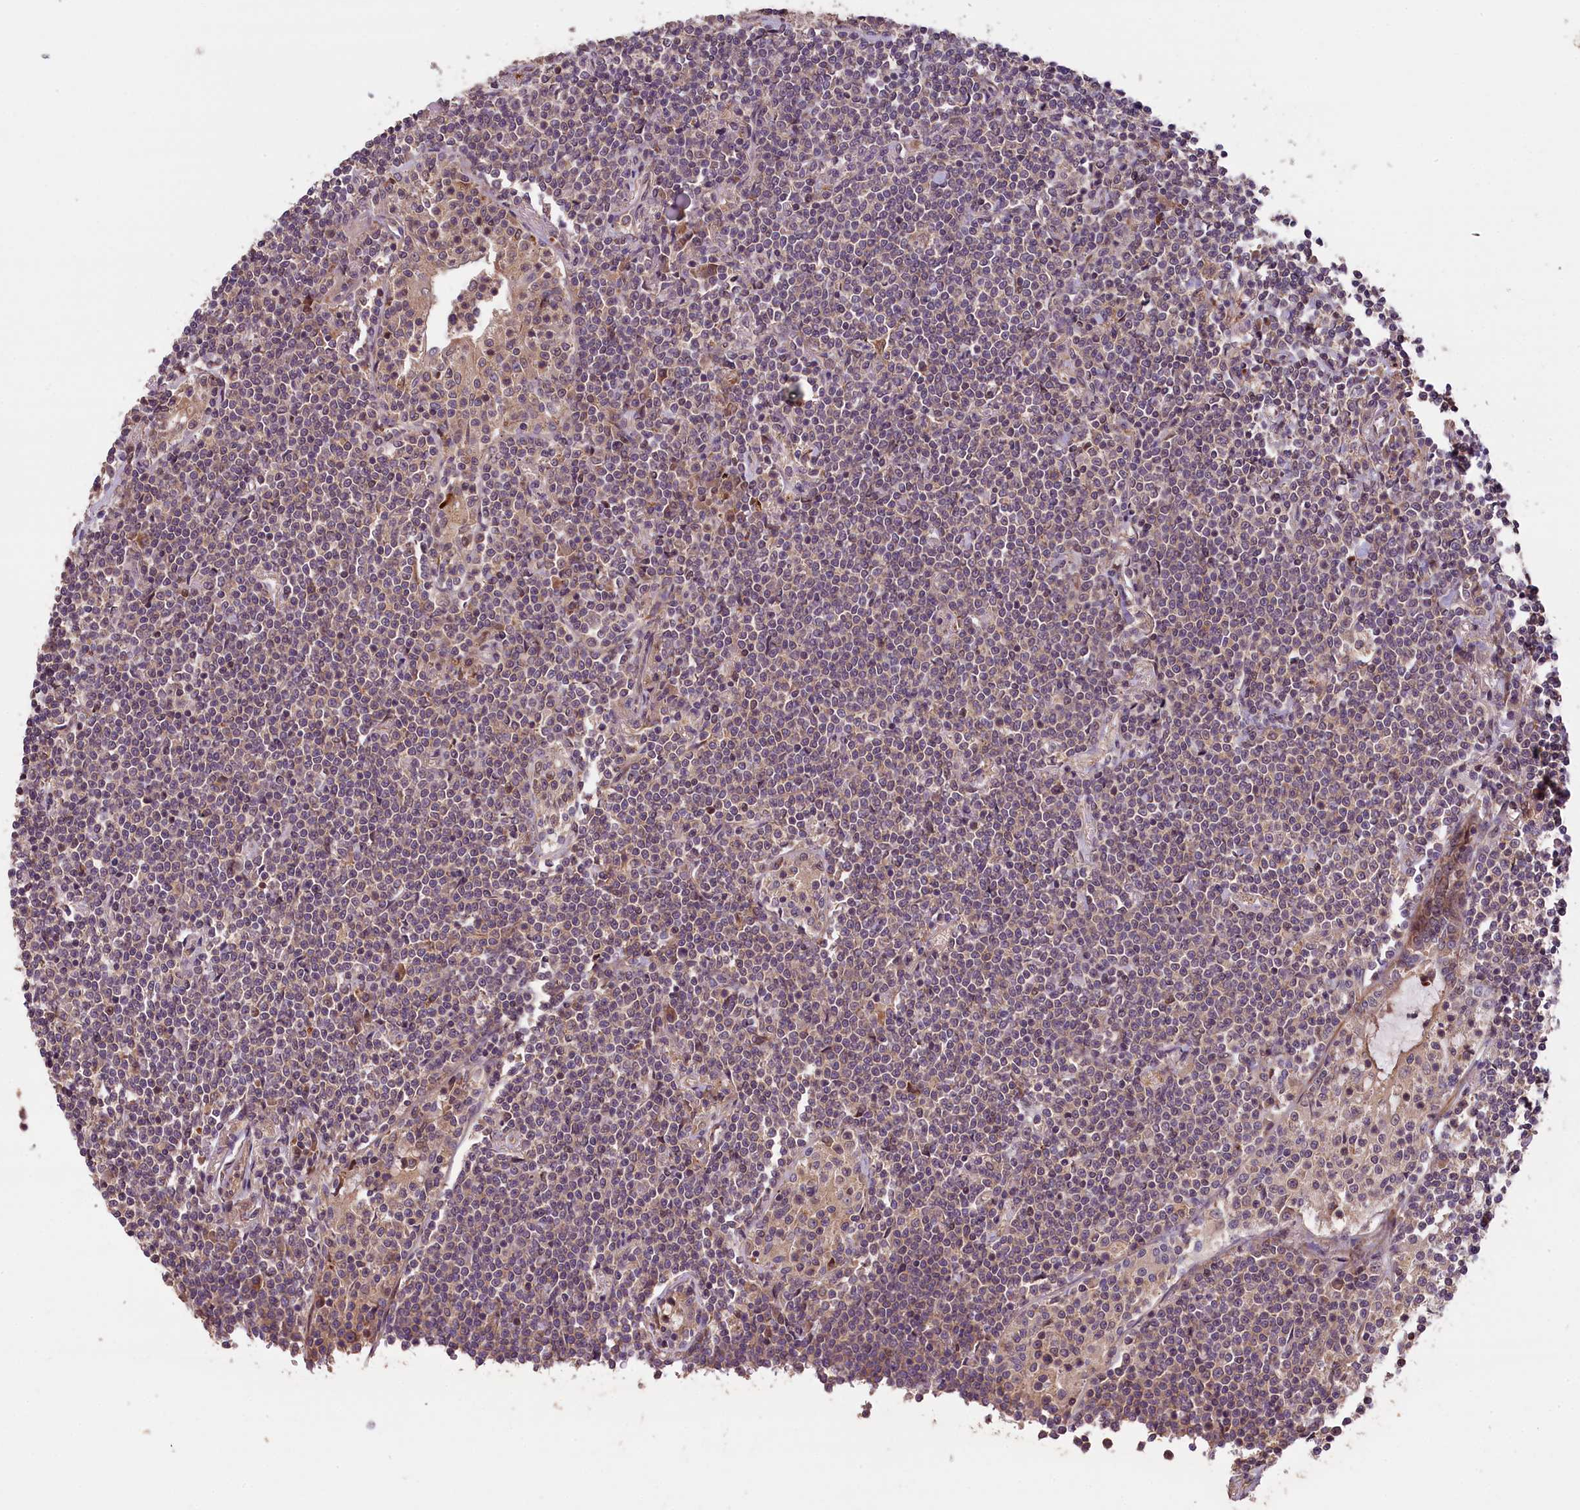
{"staining": {"intensity": "negative", "quantity": "none", "location": "none"}, "tissue": "lymphoma", "cell_type": "Tumor cells", "image_type": "cancer", "snomed": [{"axis": "morphology", "description": "Malignant lymphoma, non-Hodgkin's type, Low grade"}, {"axis": "topography", "description": "Lung"}], "caption": "Immunohistochemistry (IHC) histopathology image of human malignant lymphoma, non-Hodgkin's type (low-grade) stained for a protein (brown), which demonstrates no expression in tumor cells.", "gene": "DNAJB9", "patient": {"sex": "female", "age": 71}}